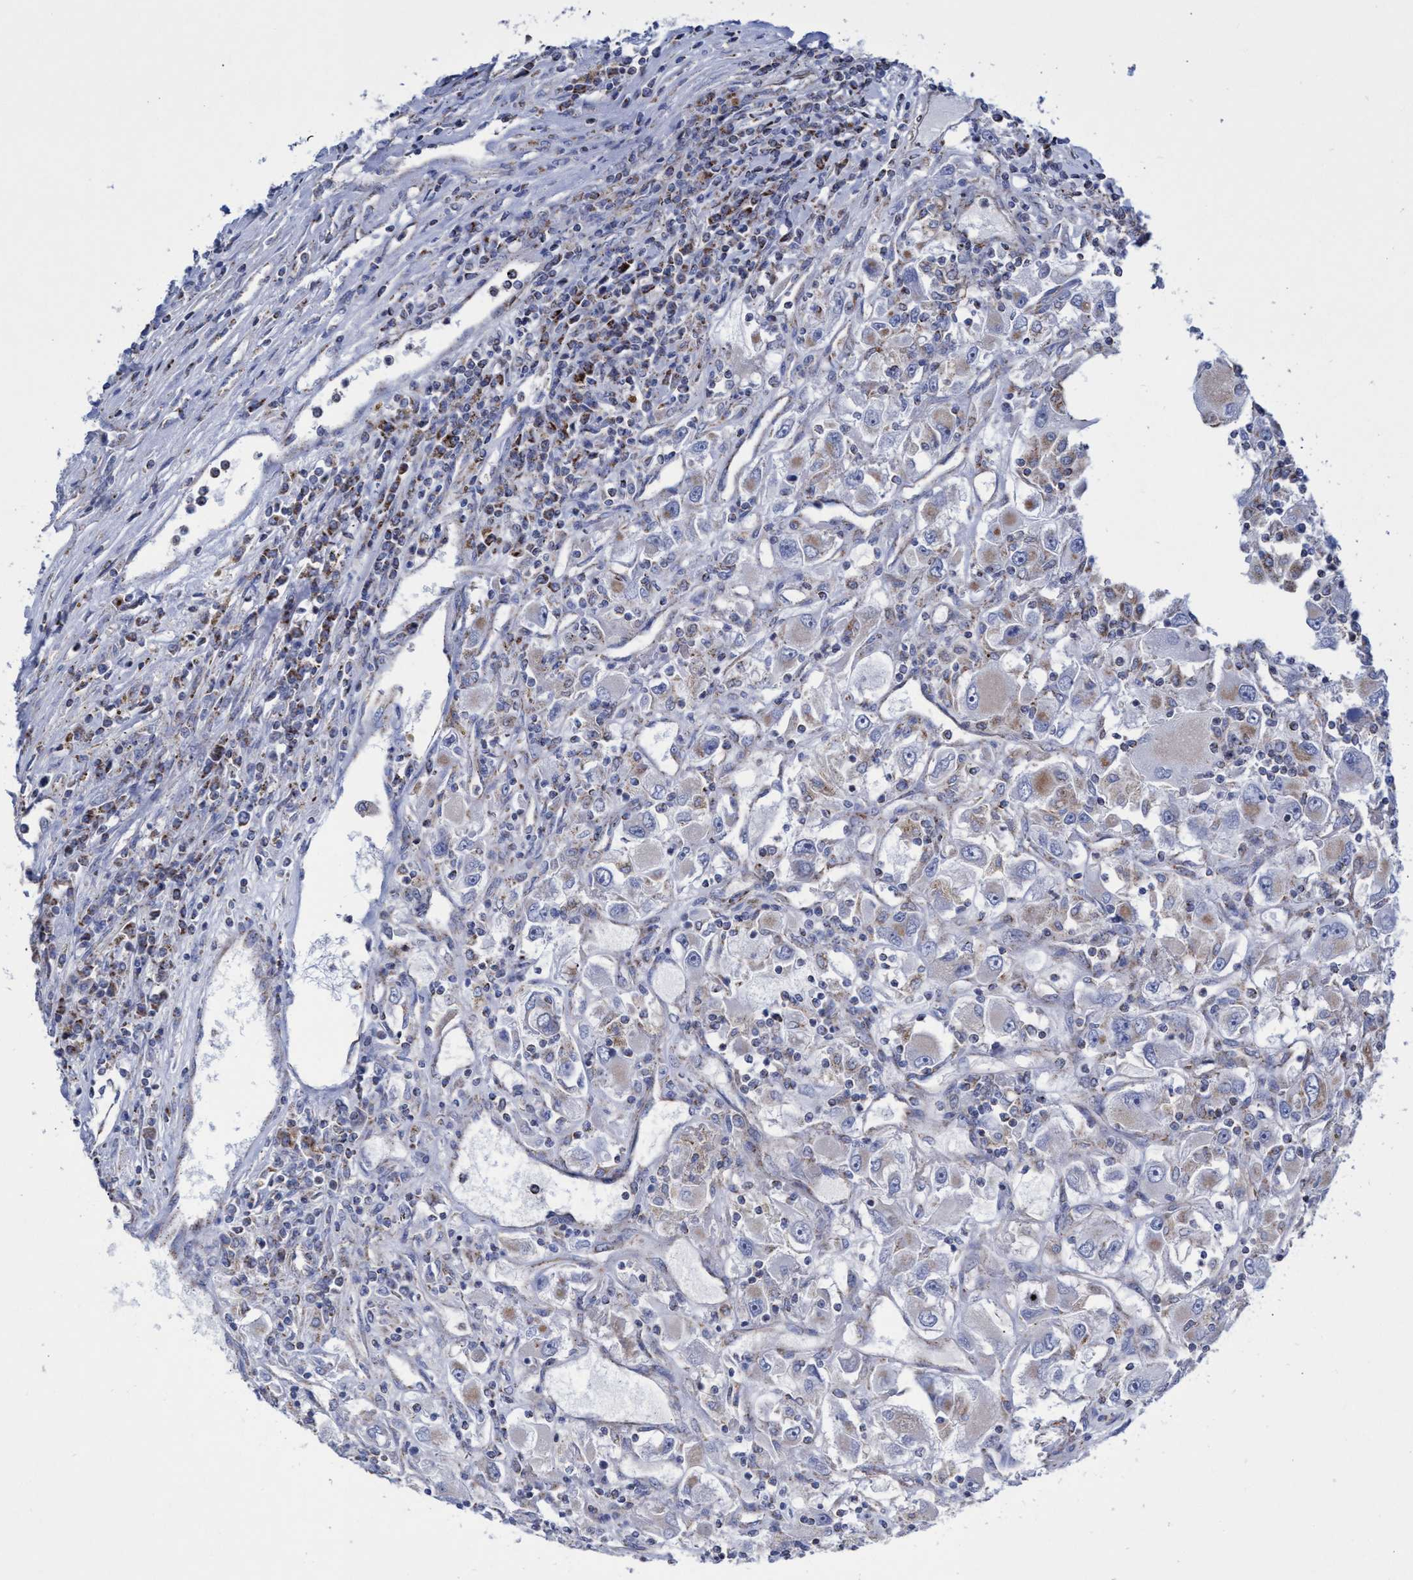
{"staining": {"intensity": "moderate", "quantity": "<25%", "location": "cytoplasmic/membranous"}, "tissue": "renal cancer", "cell_type": "Tumor cells", "image_type": "cancer", "snomed": [{"axis": "morphology", "description": "Adenocarcinoma, NOS"}, {"axis": "topography", "description": "Kidney"}], "caption": "Protein staining by immunohistochemistry demonstrates moderate cytoplasmic/membranous positivity in approximately <25% of tumor cells in renal cancer.", "gene": "ZNF750", "patient": {"sex": "female", "age": 52}}